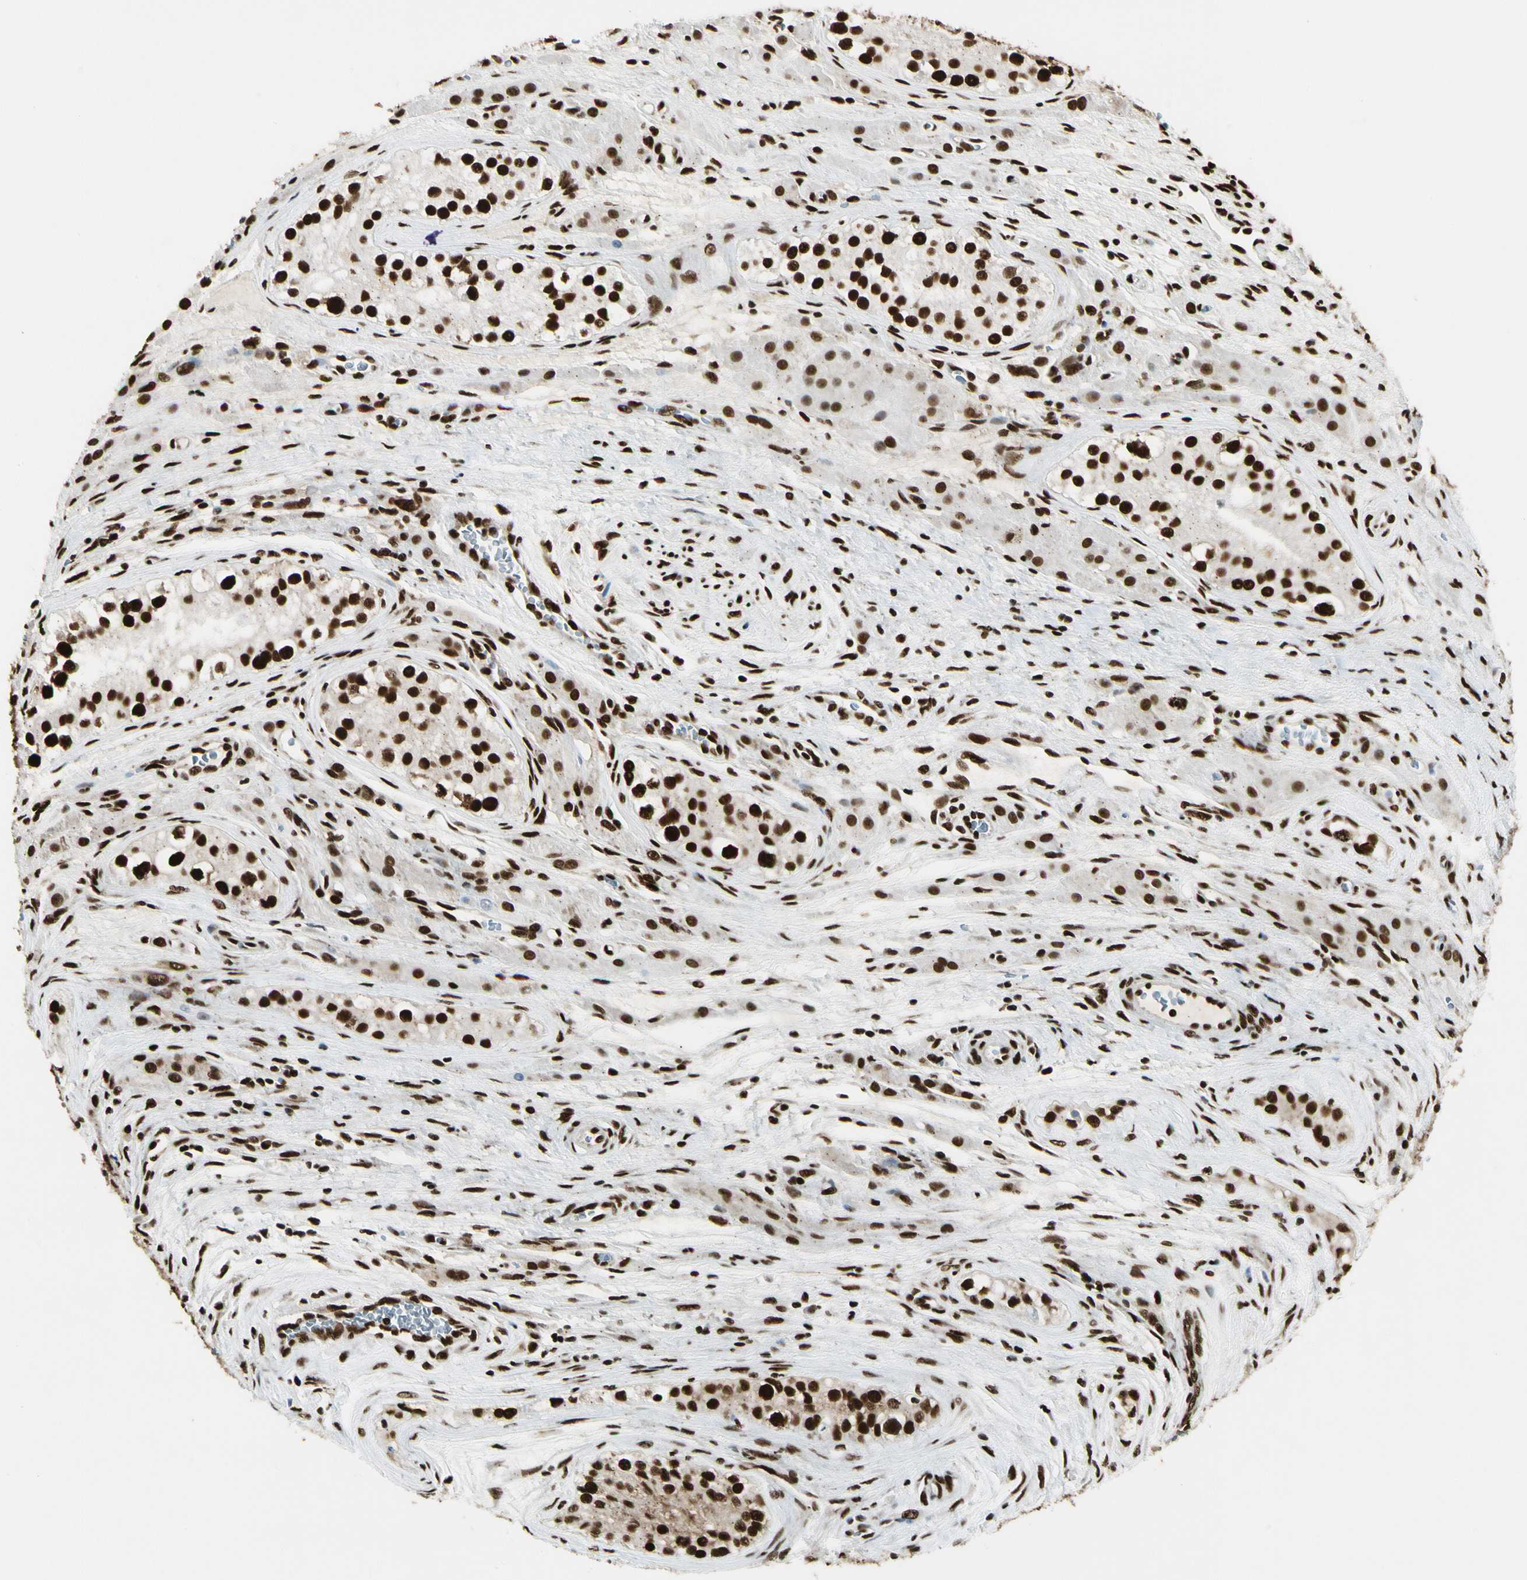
{"staining": {"intensity": "strong", "quantity": ">75%", "location": "cytoplasmic/membranous,nuclear"}, "tissue": "testis cancer", "cell_type": "Tumor cells", "image_type": "cancer", "snomed": [{"axis": "morphology", "description": "Carcinoma, Embryonal, NOS"}, {"axis": "topography", "description": "Testis"}], "caption": "This is an image of immunohistochemistry staining of testis cancer (embryonal carcinoma), which shows strong staining in the cytoplasmic/membranous and nuclear of tumor cells.", "gene": "FUS", "patient": {"sex": "male", "age": 28}}